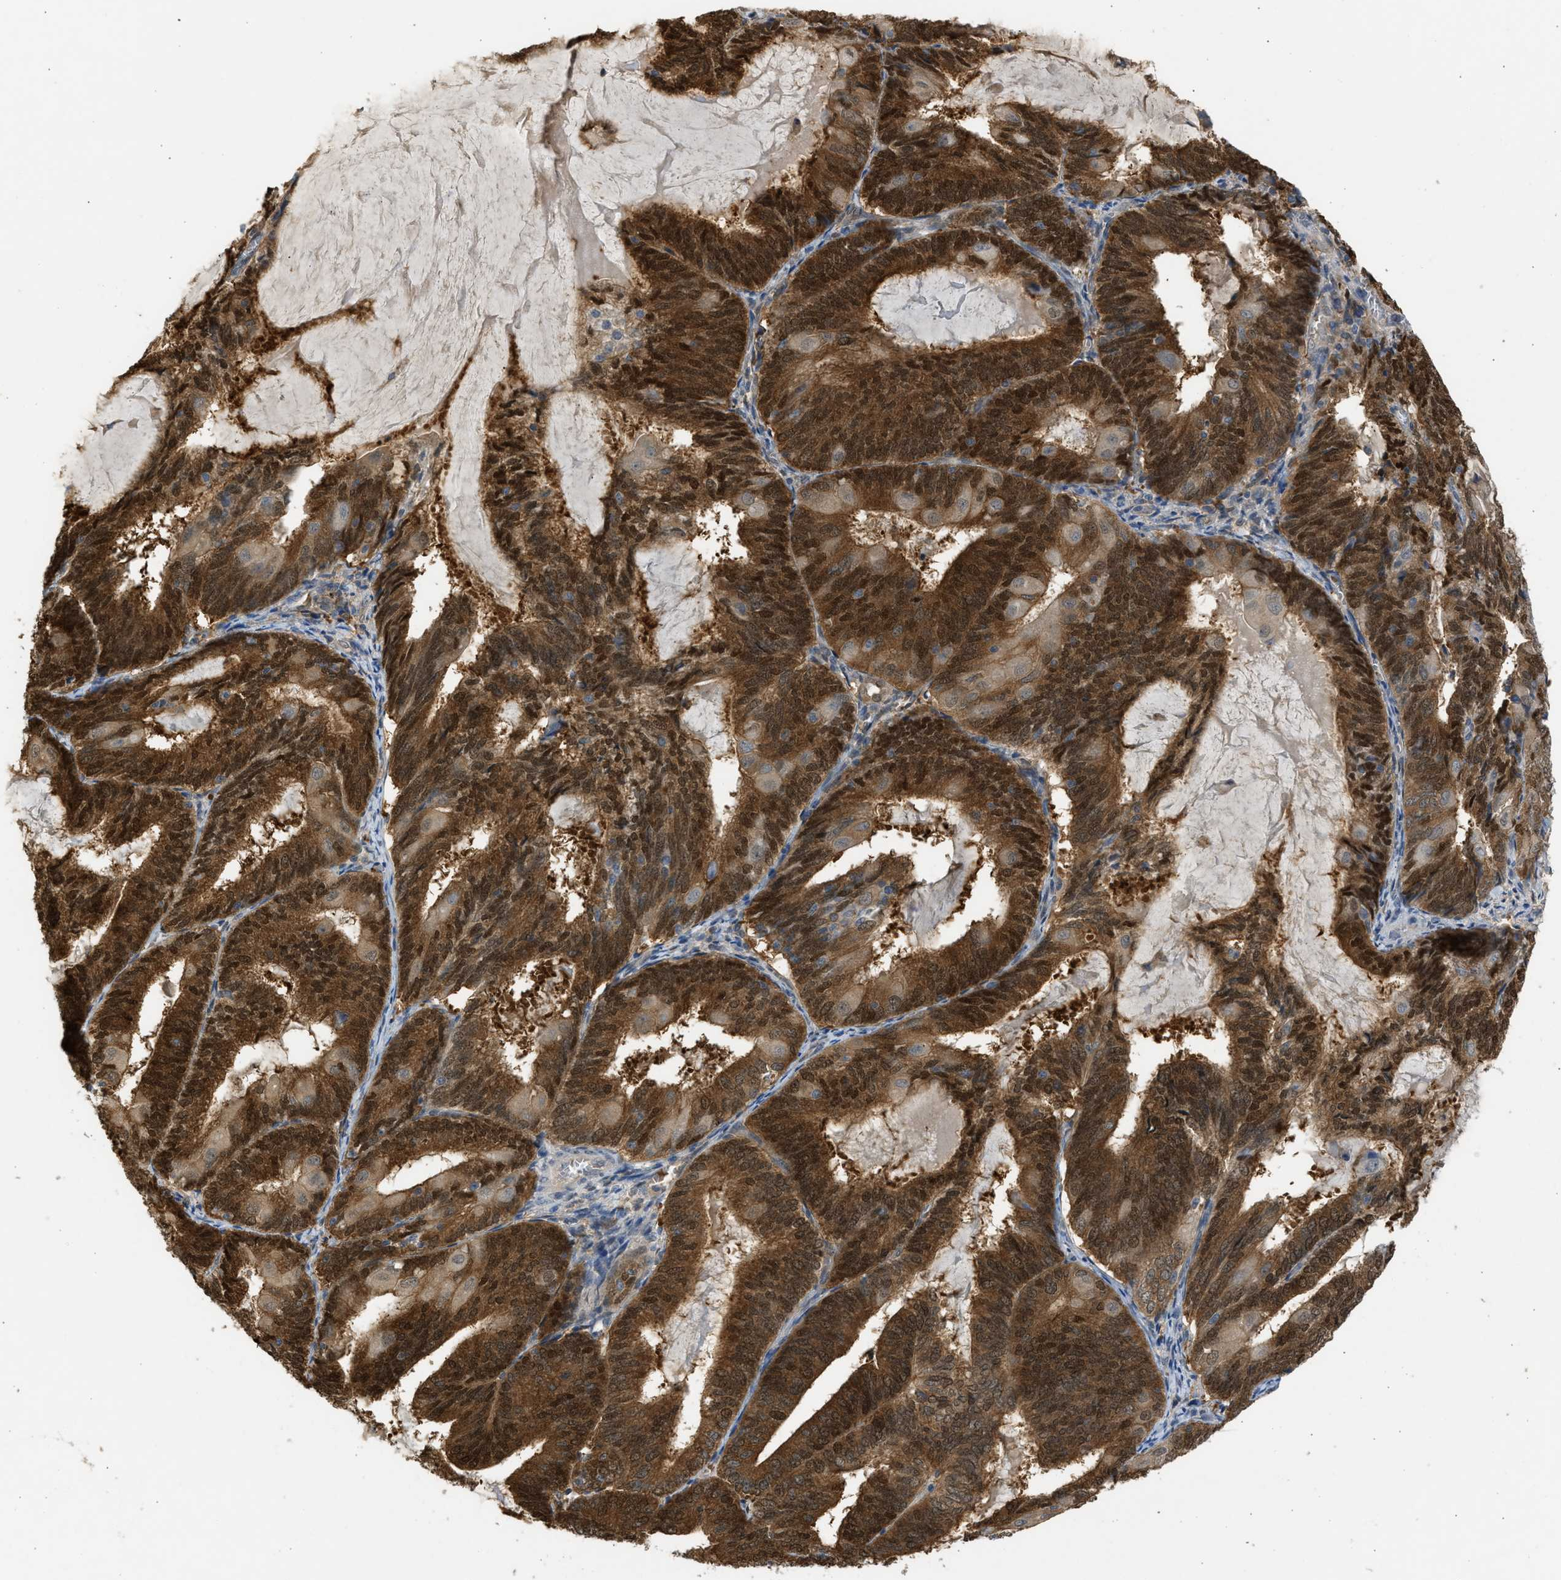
{"staining": {"intensity": "strong", "quantity": ">75%", "location": "cytoplasmic/membranous,nuclear"}, "tissue": "endometrial cancer", "cell_type": "Tumor cells", "image_type": "cancer", "snomed": [{"axis": "morphology", "description": "Adenocarcinoma, NOS"}, {"axis": "topography", "description": "Endometrium"}], "caption": "An image of endometrial adenocarcinoma stained for a protein demonstrates strong cytoplasmic/membranous and nuclear brown staining in tumor cells.", "gene": "MAPK7", "patient": {"sex": "female", "age": 81}}